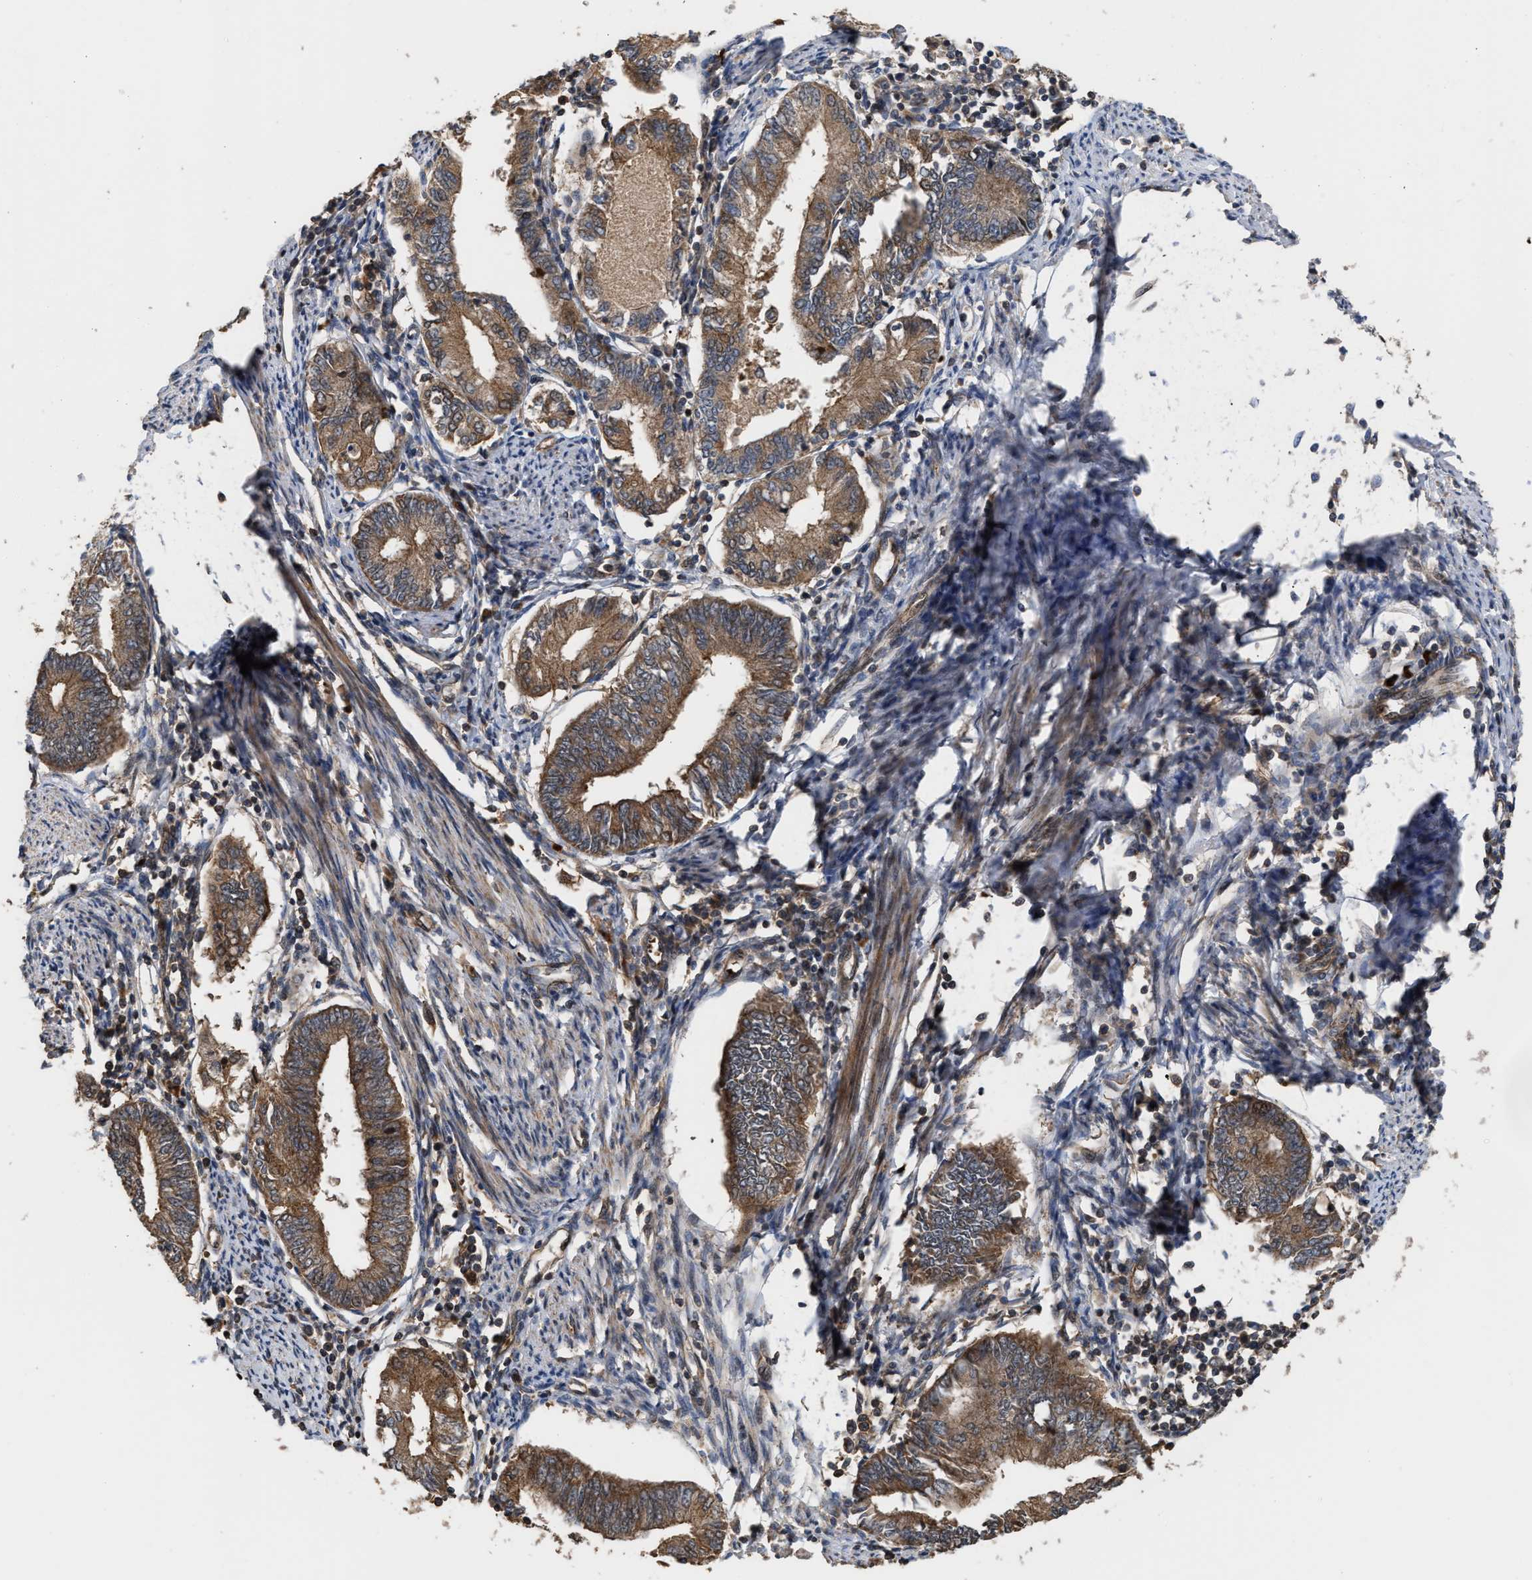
{"staining": {"intensity": "moderate", "quantity": ">75%", "location": "cytoplasmic/membranous"}, "tissue": "endometrial cancer", "cell_type": "Tumor cells", "image_type": "cancer", "snomed": [{"axis": "morphology", "description": "Adenocarcinoma, NOS"}, {"axis": "topography", "description": "Endometrium"}], "caption": "This micrograph reveals endometrial cancer stained with immunohistochemistry (IHC) to label a protein in brown. The cytoplasmic/membranous of tumor cells show moderate positivity for the protein. Nuclei are counter-stained blue.", "gene": "STAU1", "patient": {"sex": "female", "age": 86}}